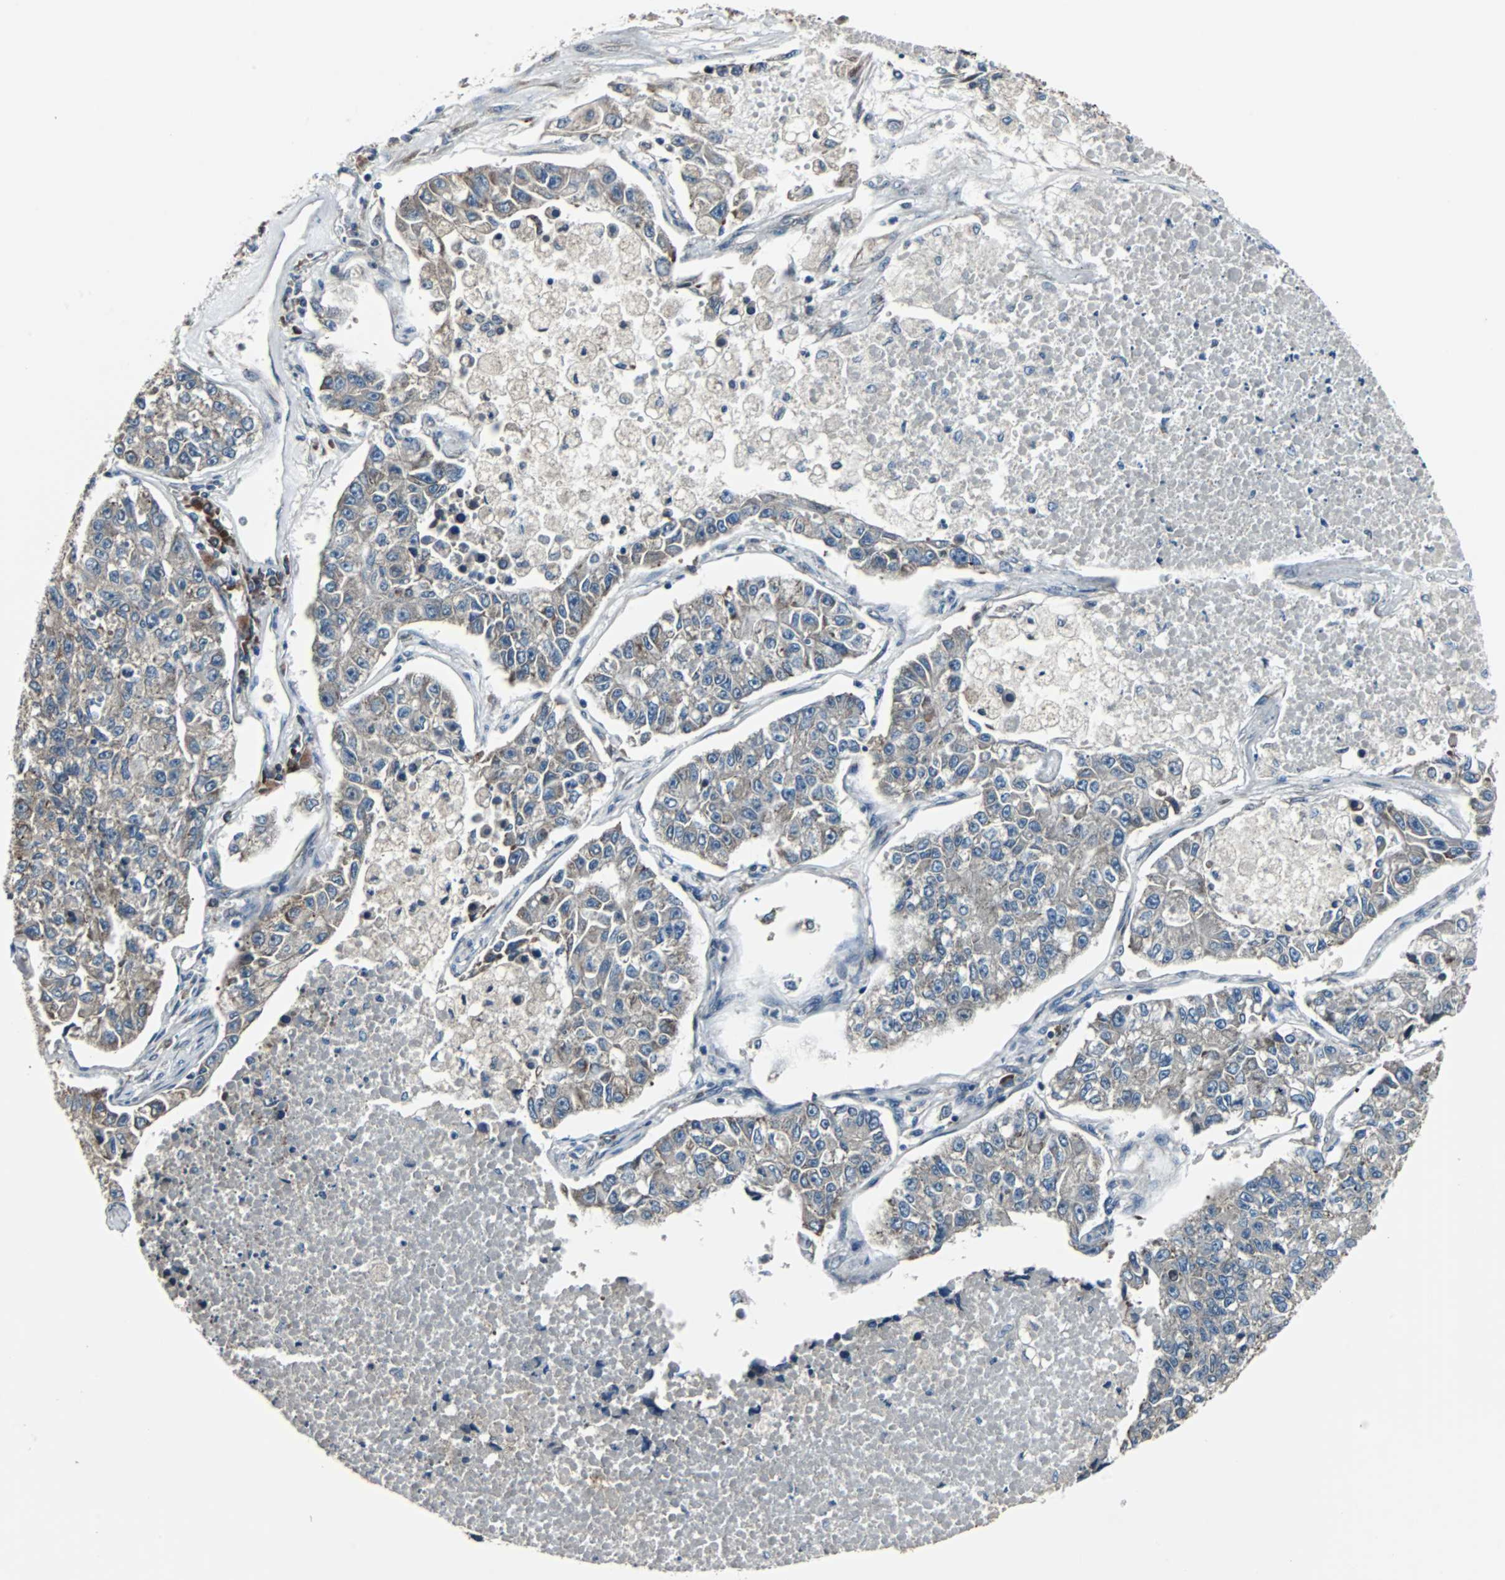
{"staining": {"intensity": "weak", "quantity": "25%-75%", "location": "cytoplasmic/membranous"}, "tissue": "lung cancer", "cell_type": "Tumor cells", "image_type": "cancer", "snomed": [{"axis": "morphology", "description": "Adenocarcinoma, NOS"}, {"axis": "topography", "description": "Lung"}], "caption": "An immunohistochemistry (IHC) photomicrograph of neoplastic tissue is shown. Protein staining in brown labels weak cytoplasmic/membranous positivity in lung cancer within tumor cells.", "gene": "CHP1", "patient": {"sex": "male", "age": 49}}